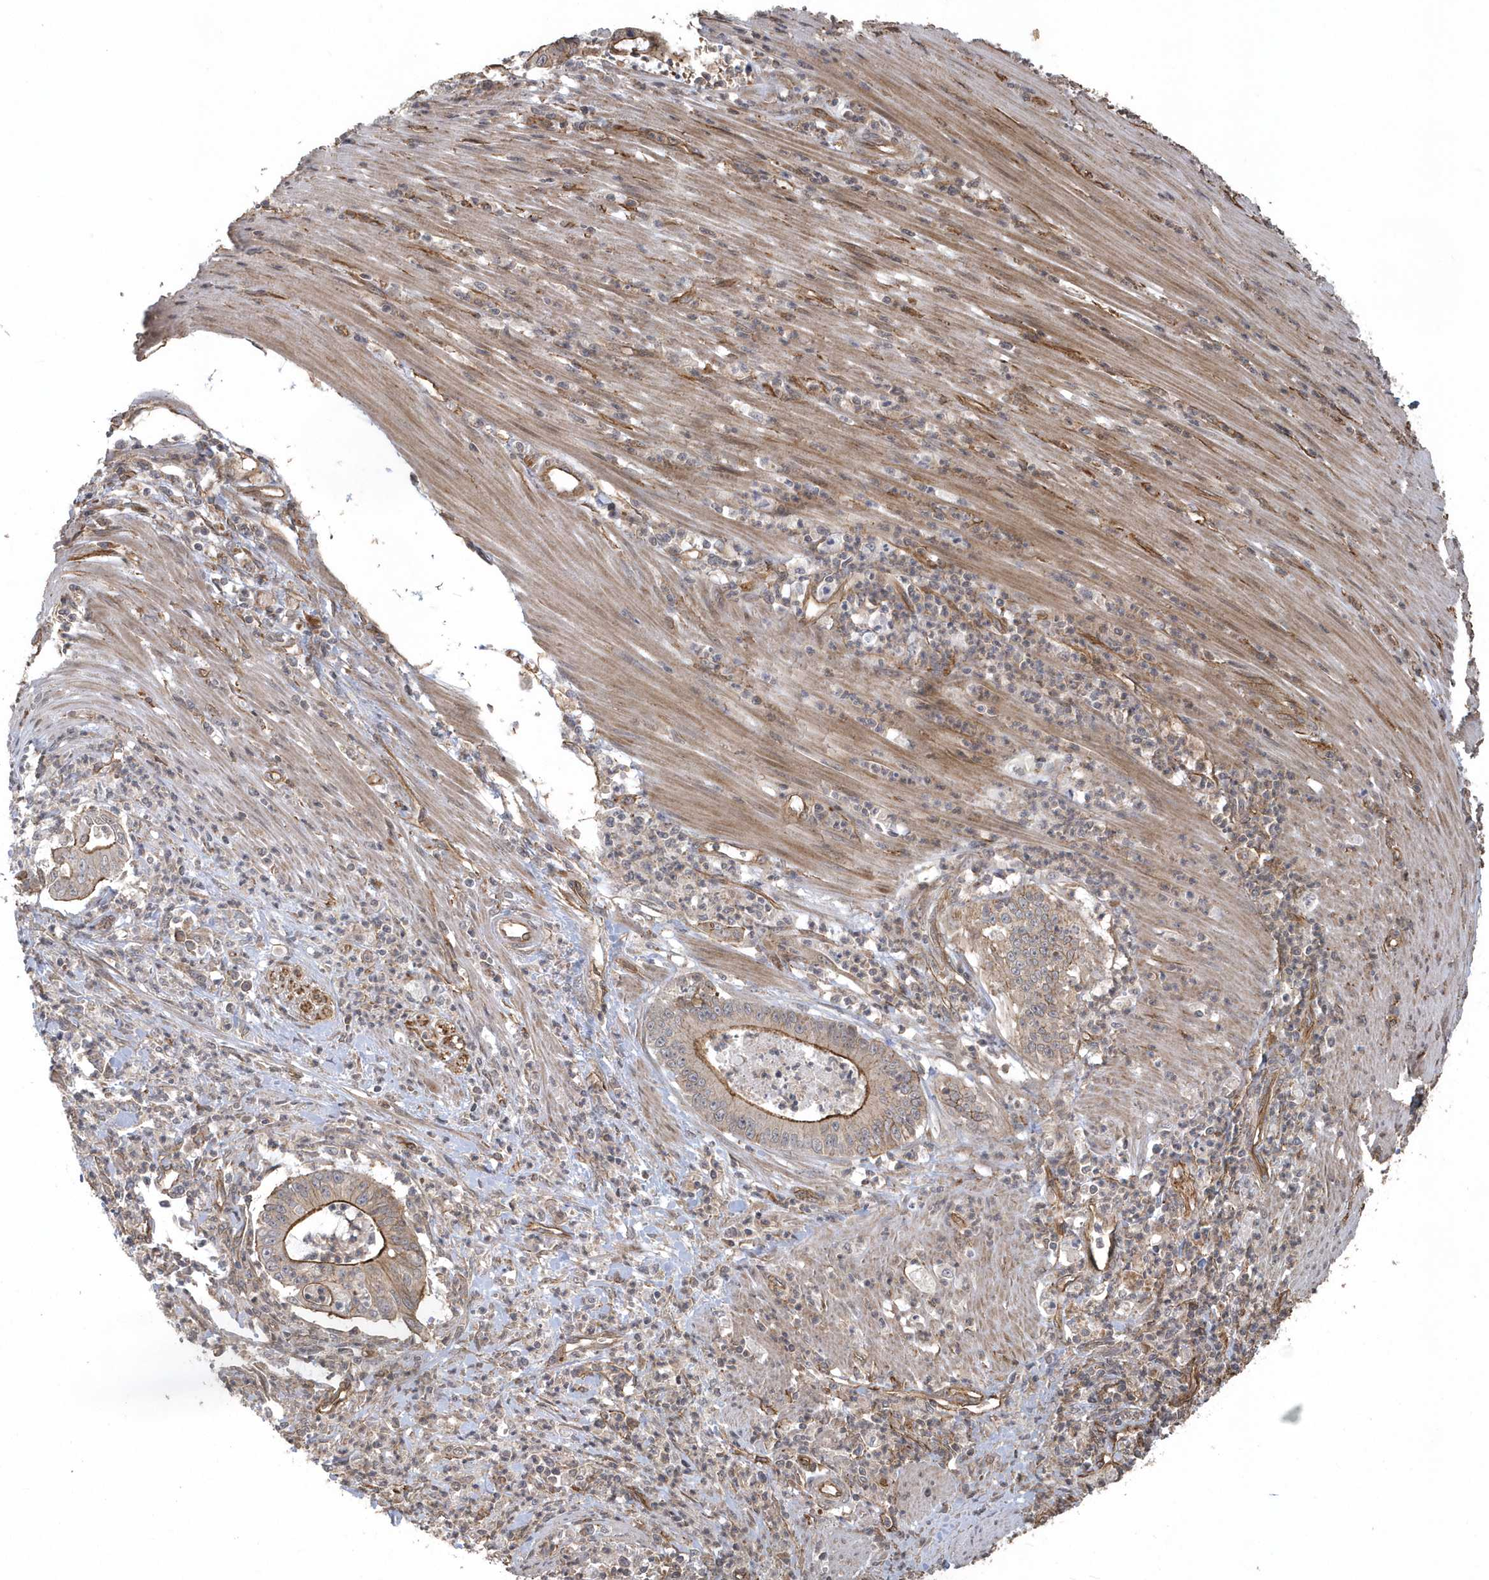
{"staining": {"intensity": "moderate", "quantity": ">75%", "location": "cytoplasmic/membranous"}, "tissue": "pancreatic cancer", "cell_type": "Tumor cells", "image_type": "cancer", "snomed": [{"axis": "morphology", "description": "Adenocarcinoma, NOS"}, {"axis": "topography", "description": "Pancreas"}], "caption": "Pancreatic adenocarcinoma stained with immunohistochemistry demonstrates moderate cytoplasmic/membranous staining in about >75% of tumor cells.", "gene": "HERPUD1", "patient": {"sex": "male", "age": 69}}